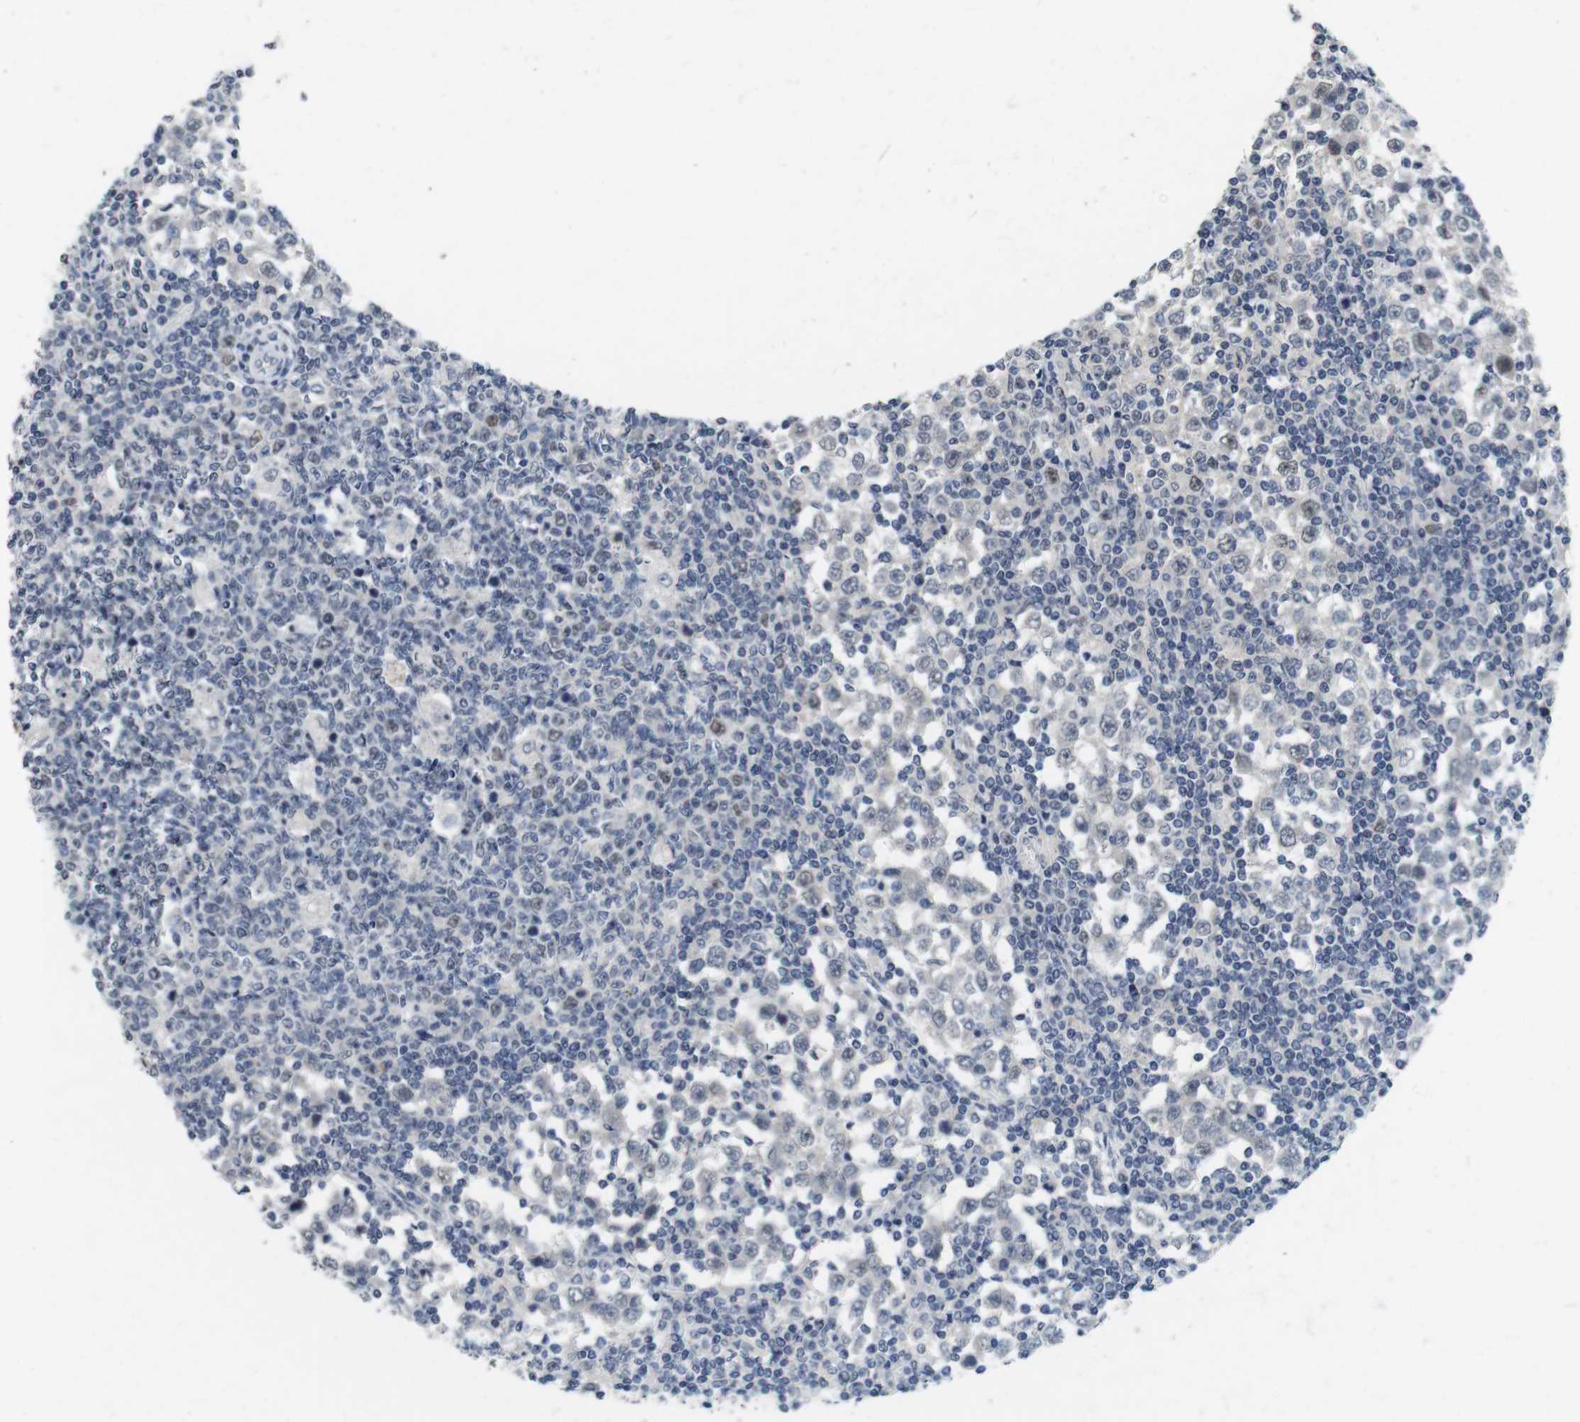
{"staining": {"intensity": "weak", "quantity": "<25%", "location": "nuclear"}, "tissue": "testis cancer", "cell_type": "Tumor cells", "image_type": "cancer", "snomed": [{"axis": "morphology", "description": "Seminoma, NOS"}, {"axis": "topography", "description": "Testis"}], "caption": "Immunohistochemistry image of human testis seminoma stained for a protein (brown), which exhibits no staining in tumor cells.", "gene": "SKP2", "patient": {"sex": "male", "age": 65}}